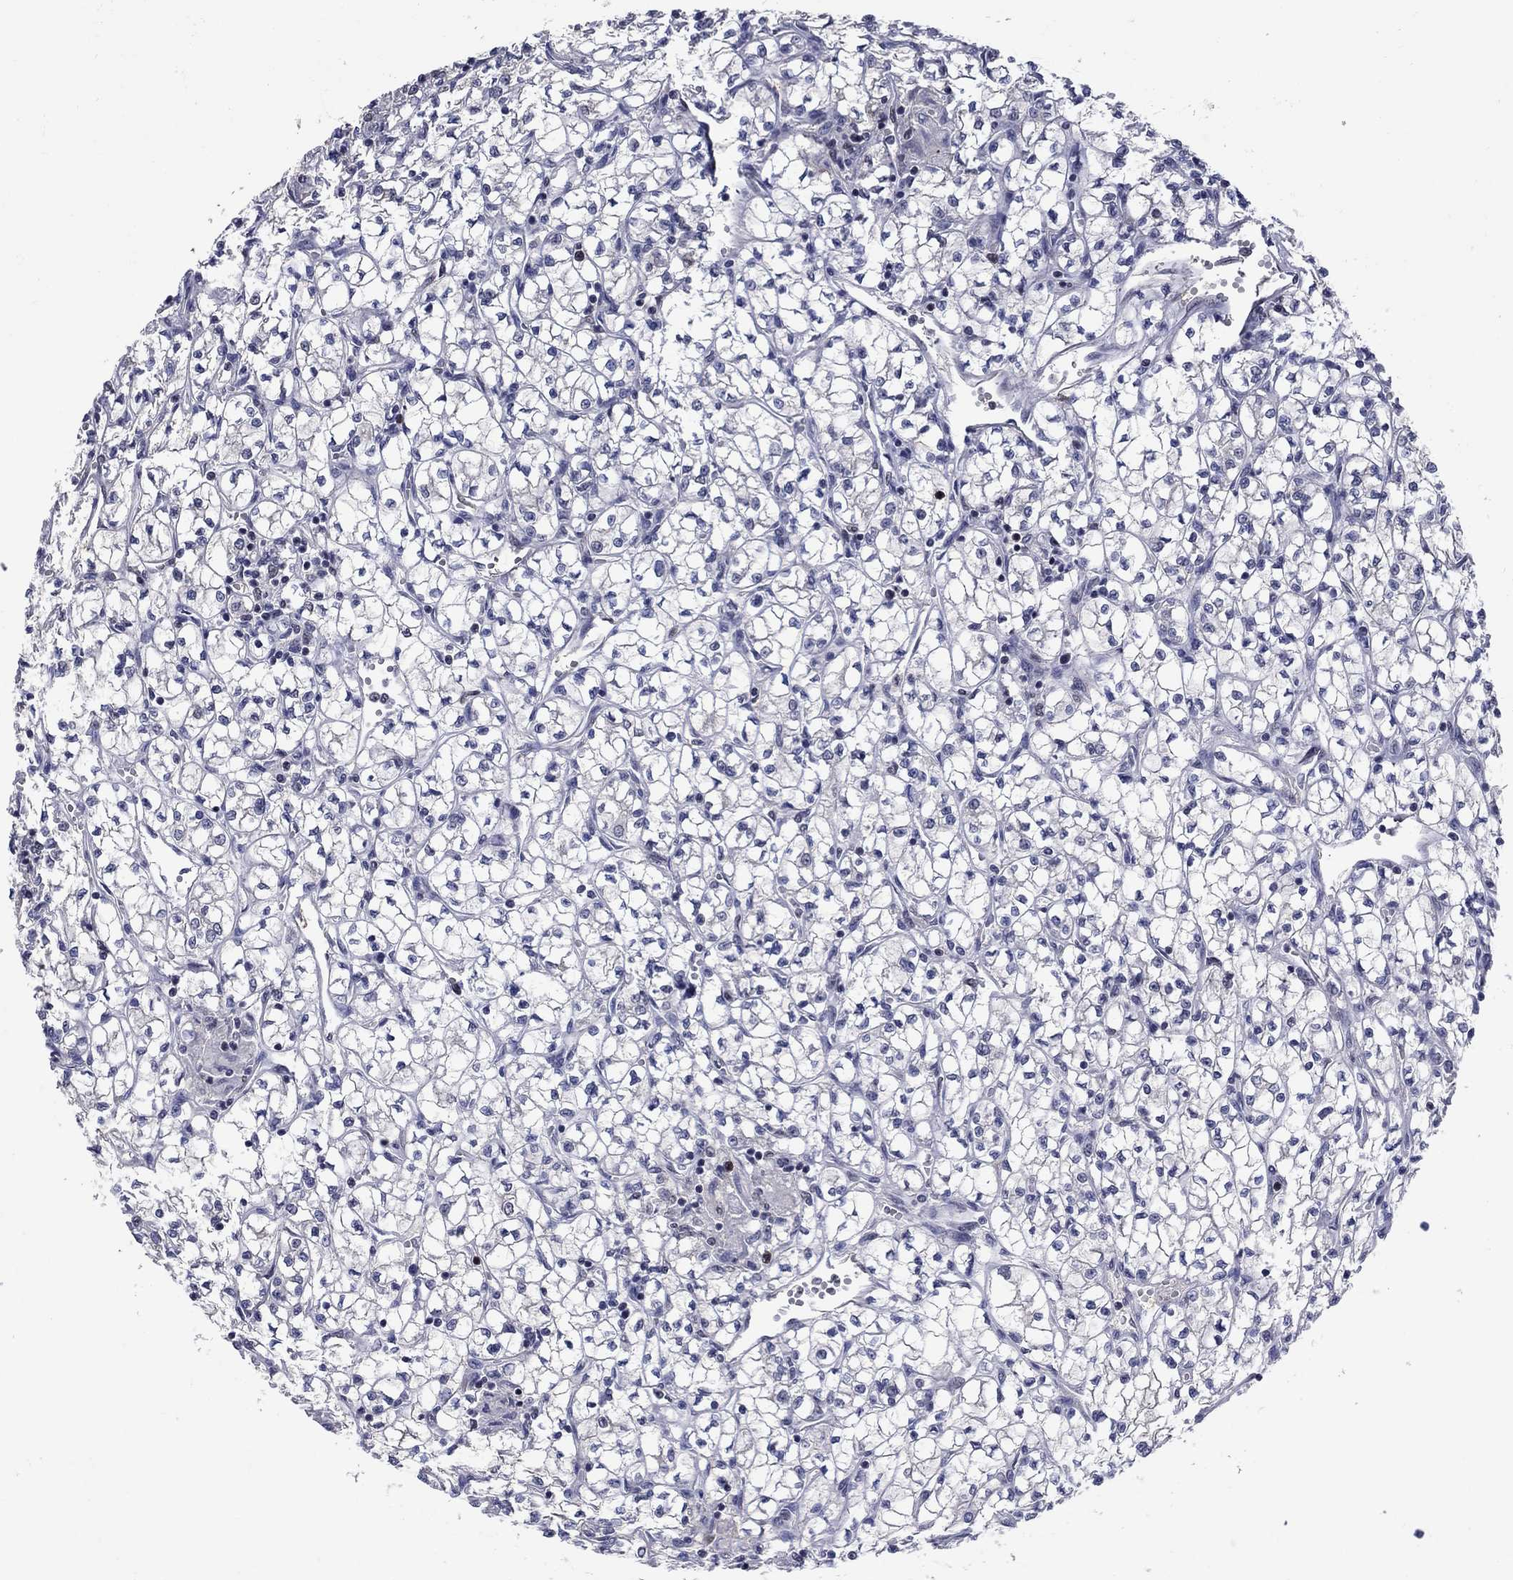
{"staining": {"intensity": "negative", "quantity": "none", "location": "none"}, "tissue": "renal cancer", "cell_type": "Tumor cells", "image_type": "cancer", "snomed": [{"axis": "morphology", "description": "Adenocarcinoma, NOS"}, {"axis": "topography", "description": "Kidney"}], "caption": "Immunohistochemical staining of adenocarcinoma (renal) exhibits no significant staining in tumor cells.", "gene": "TYMS", "patient": {"sex": "female", "age": 64}}